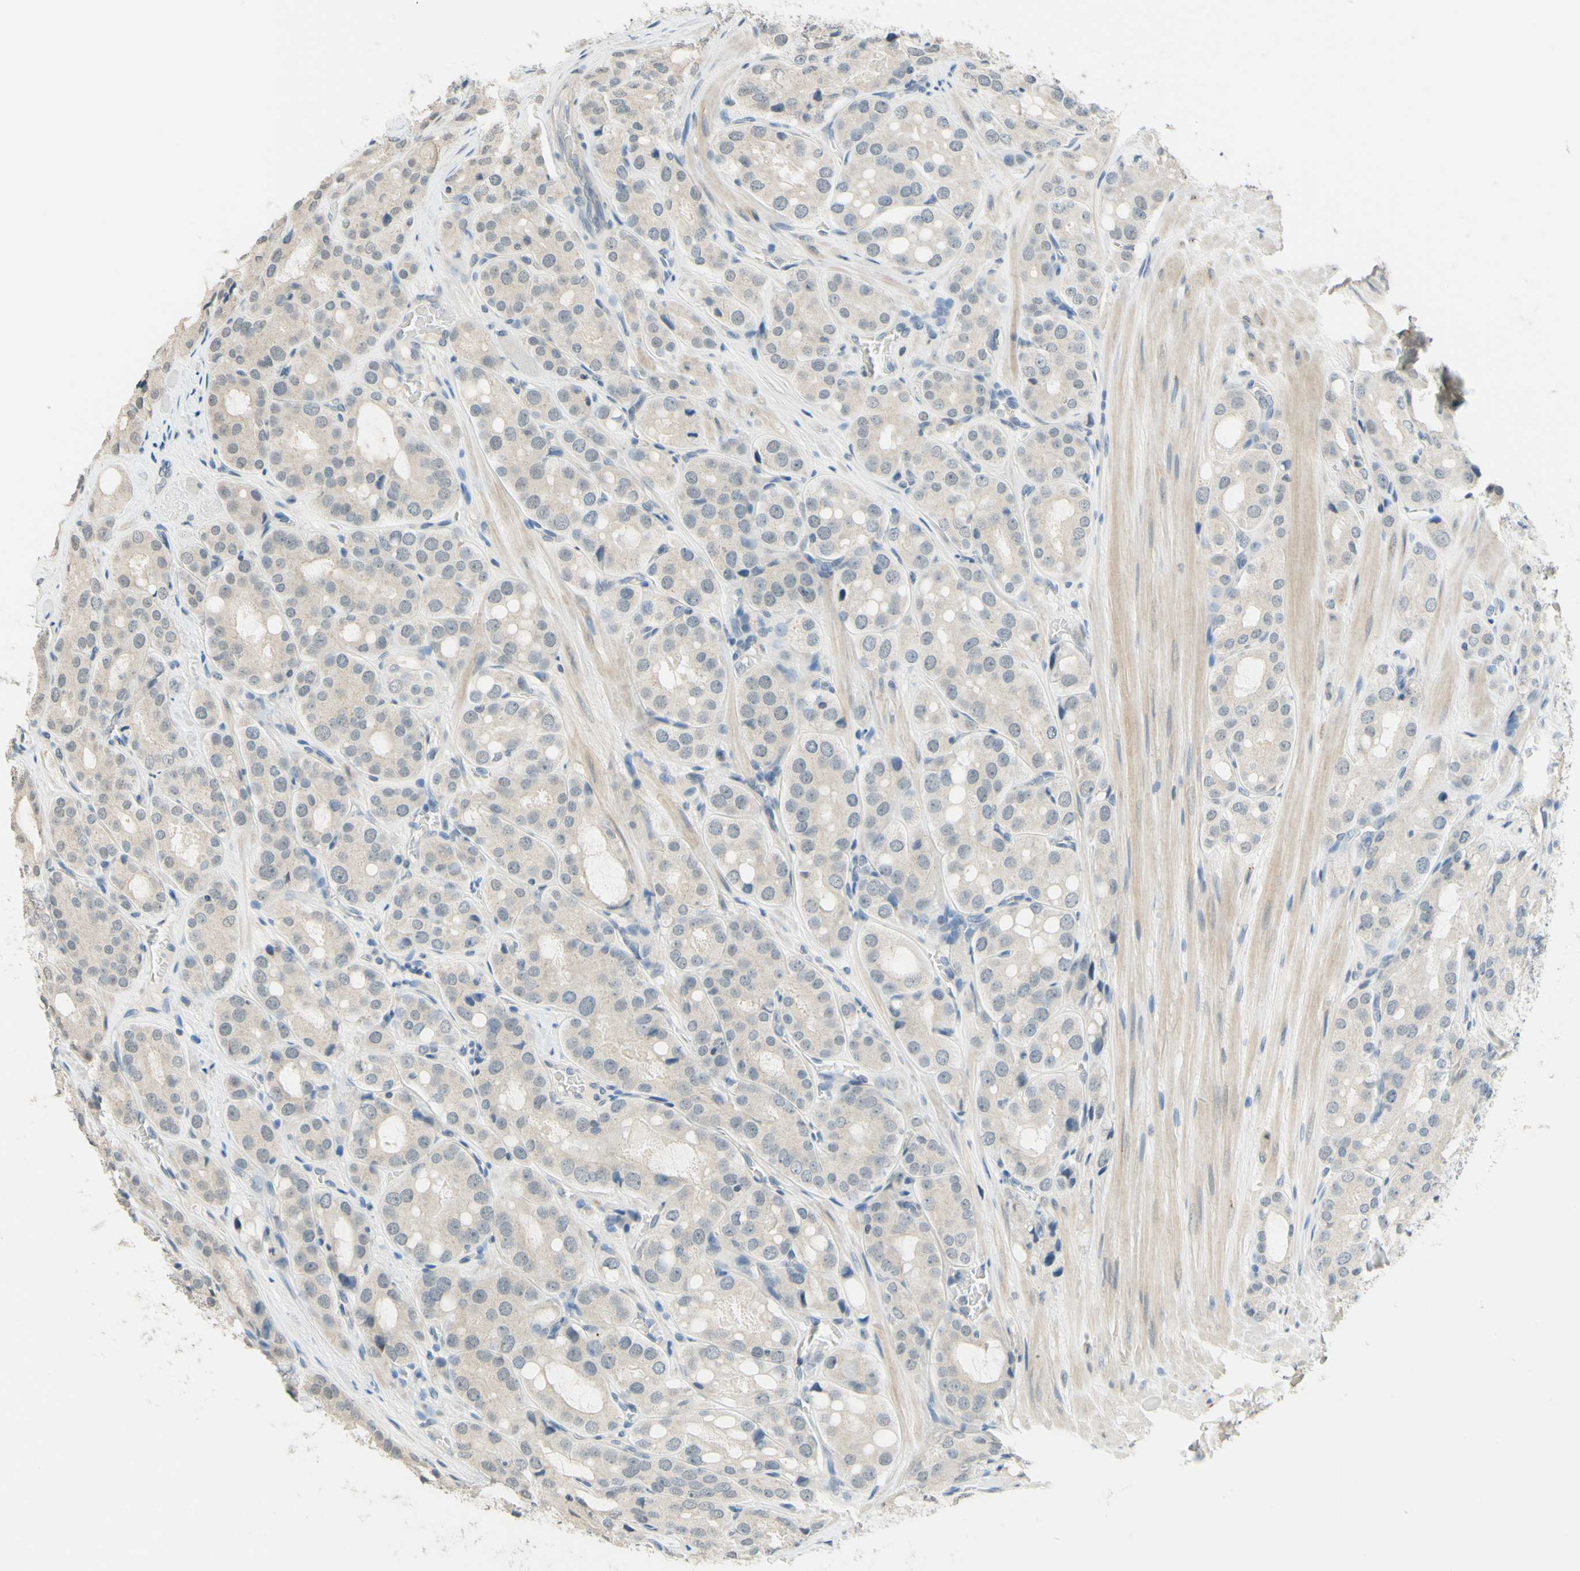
{"staining": {"intensity": "negative", "quantity": "none", "location": "none"}, "tissue": "prostate cancer", "cell_type": "Tumor cells", "image_type": "cancer", "snomed": [{"axis": "morphology", "description": "Adenocarcinoma, High grade"}, {"axis": "topography", "description": "Prostate"}], "caption": "This is a image of immunohistochemistry staining of adenocarcinoma (high-grade) (prostate), which shows no expression in tumor cells.", "gene": "MAG", "patient": {"sex": "male", "age": 65}}